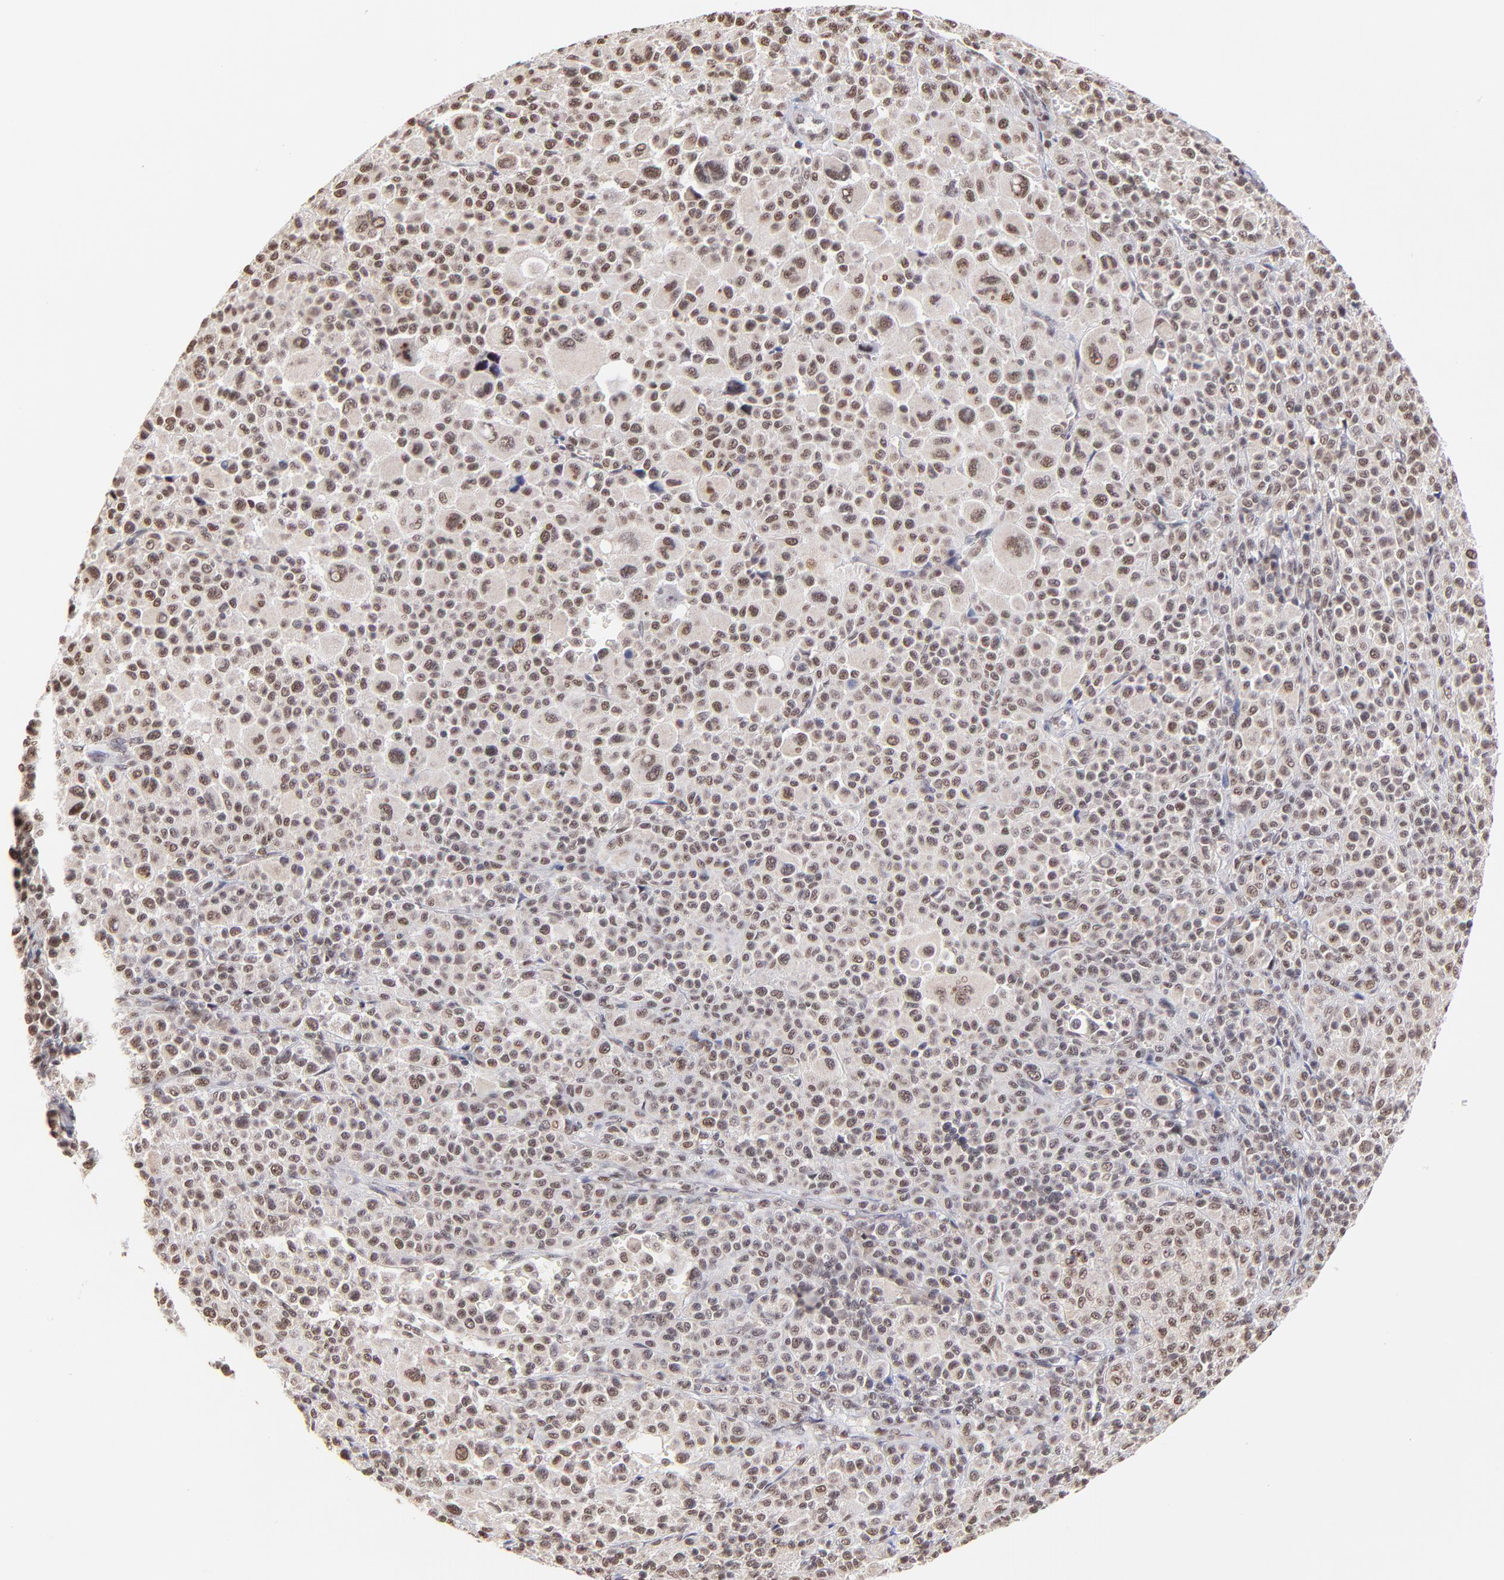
{"staining": {"intensity": "weak", "quantity": "25%-75%", "location": "nuclear"}, "tissue": "melanoma", "cell_type": "Tumor cells", "image_type": "cancer", "snomed": [{"axis": "morphology", "description": "Malignant melanoma, Metastatic site"}, {"axis": "topography", "description": "Skin"}], "caption": "The image displays immunohistochemical staining of malignant melanoma (metastatic site). There is weak nuclear positivity is appreciated in approximately 25%-75% of tumor cells. The protein of interest is stained brown, and the nuclei are stained in blue (DAB IHC with brightfield microscopy, high magnification).", "gene": "ZNF670", "patient": {"sex": "female", "age": 74}}